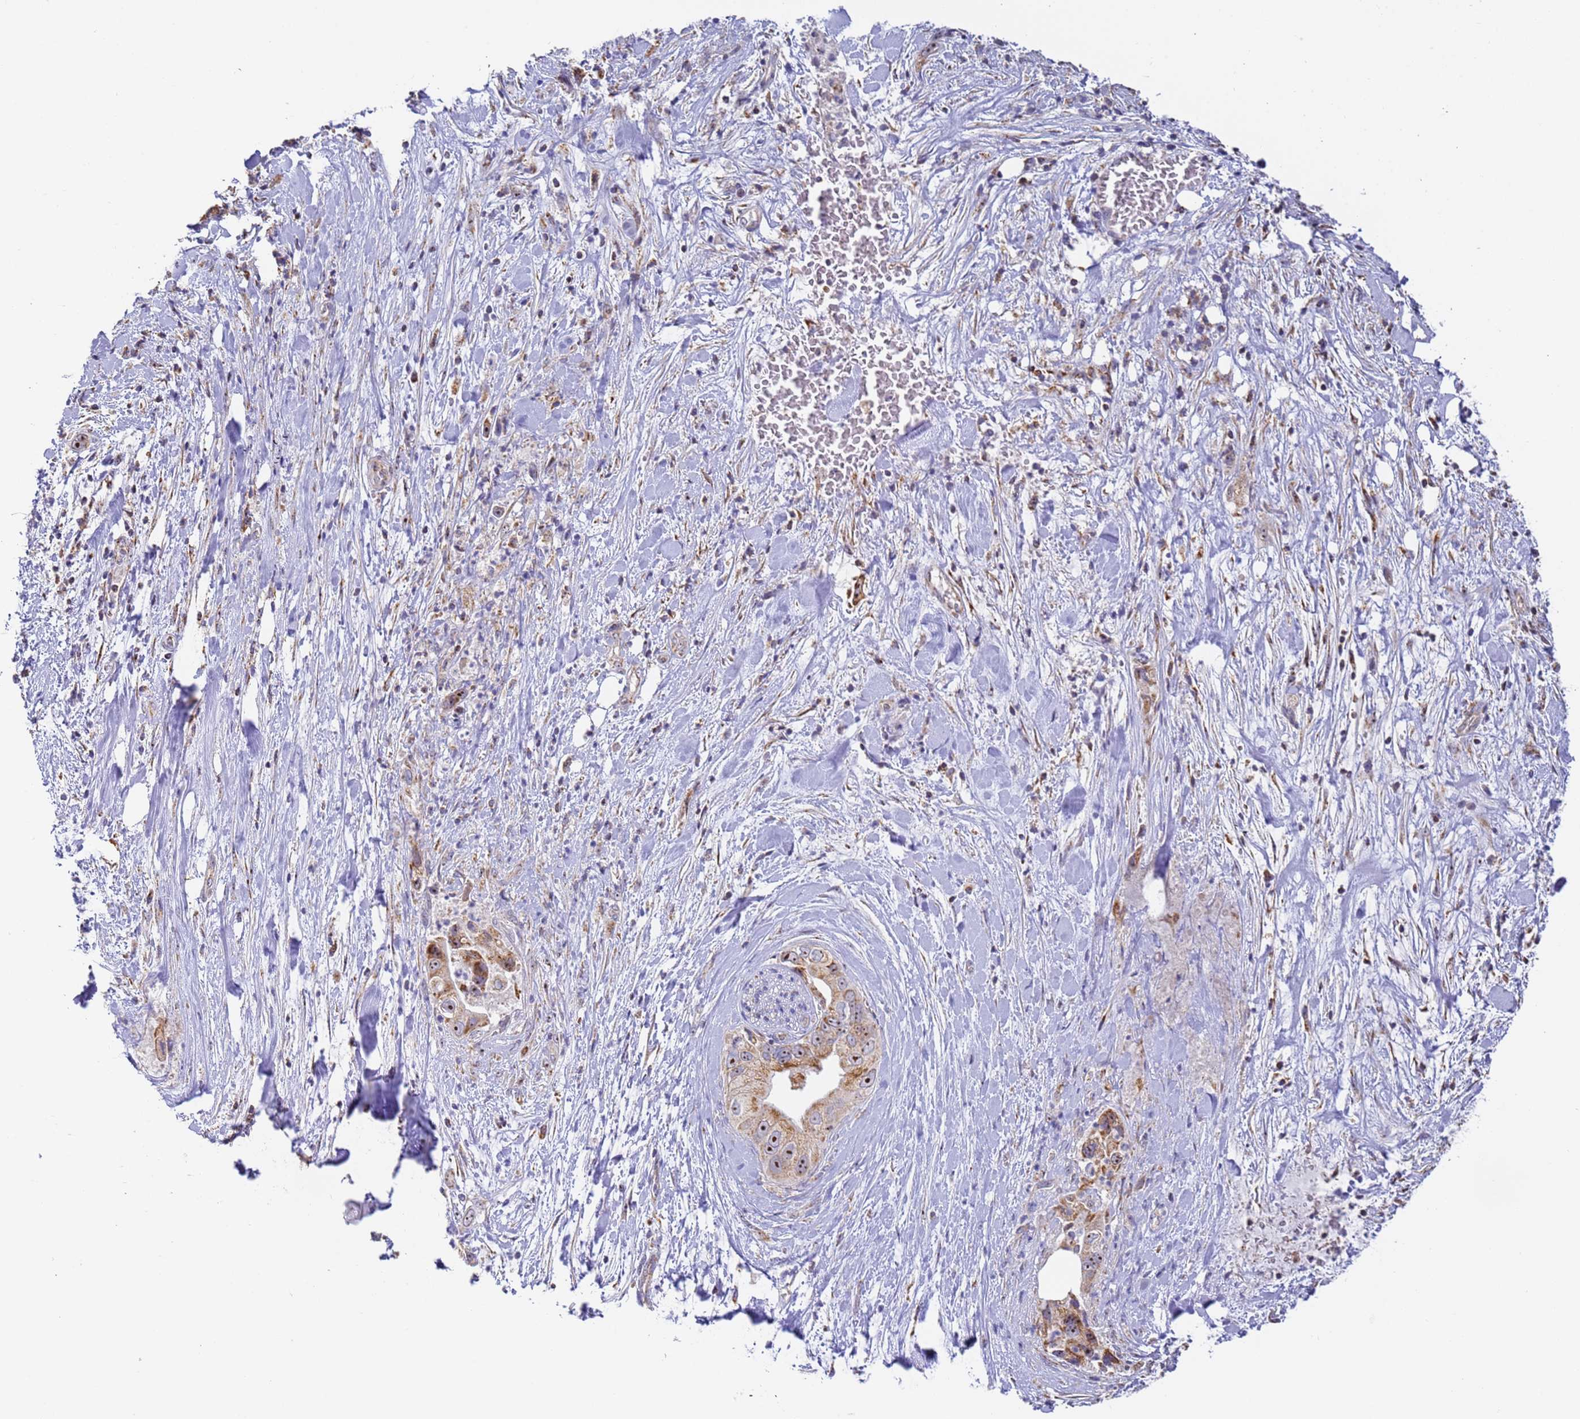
{"staining": {"intensity": "moderate", "quantity": ">75%", "location": "cytoplasmic/membranous,nuclear"}, "tissue": "pancreatic cancer", "cell_type": "Tumor cells", "image_type": "cancer", "snomed": [{"axis": "morphology", "description": "Adenocarcinoma, NOS"}, {"axis": "topography", "description": "Pancreas"}], "caption": "Pancreatic cancer stained for a protein exhibits moderate cytoplasmic/membranous and nuclear positivity in tumor cells.", "gene": "FRG2C", "patient": {"sex": "female", "age": 78}}